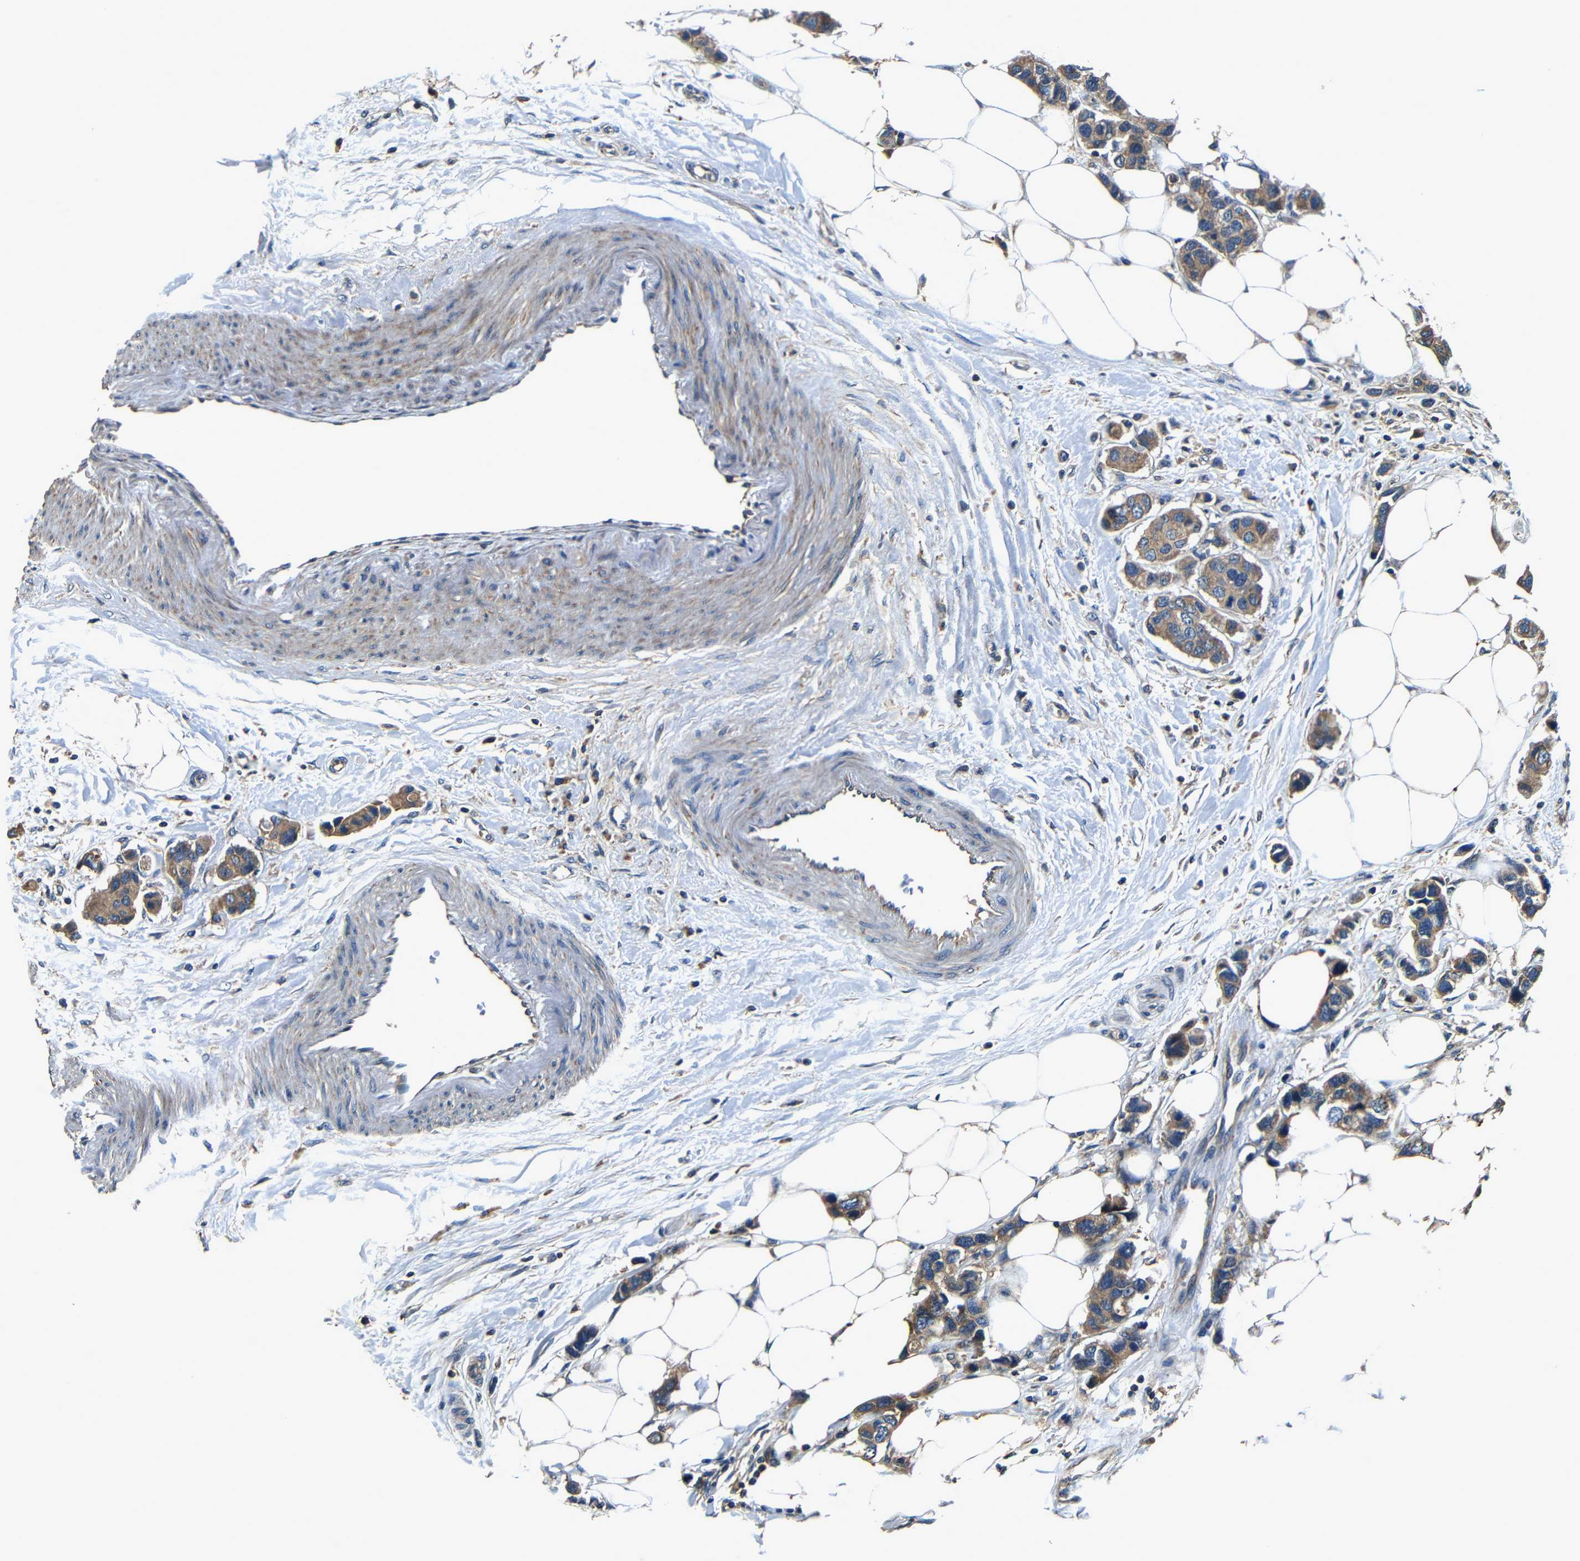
{"staining": {"intensity": "moderate", "quantity": ">75%", "location": "cytoplasmic/membranous"}, "tissue": "breast cancer", "cell_type": "Tumor cells", "image_type": "cancer", "snomed": [{"axis": "morphology", "description": "Normal tissue, NOS"}, {"axis": "morphology", "description": "Duct carcinoma"}, {"axis": "topography", "description": "Breast"}], "caption": "Immunohistochemical staining of human breast infiltrating ductal carcinoma shows medium levels of moderate cytoplasmic/membranous staining in about >75% of tumor cells. Using DAB (brown) and hematoxylin (blue) stains, captured at high magnification using brightfield microscopy.", "gene": "MTX1", "patient": {"sex": "female", "age": 50}}